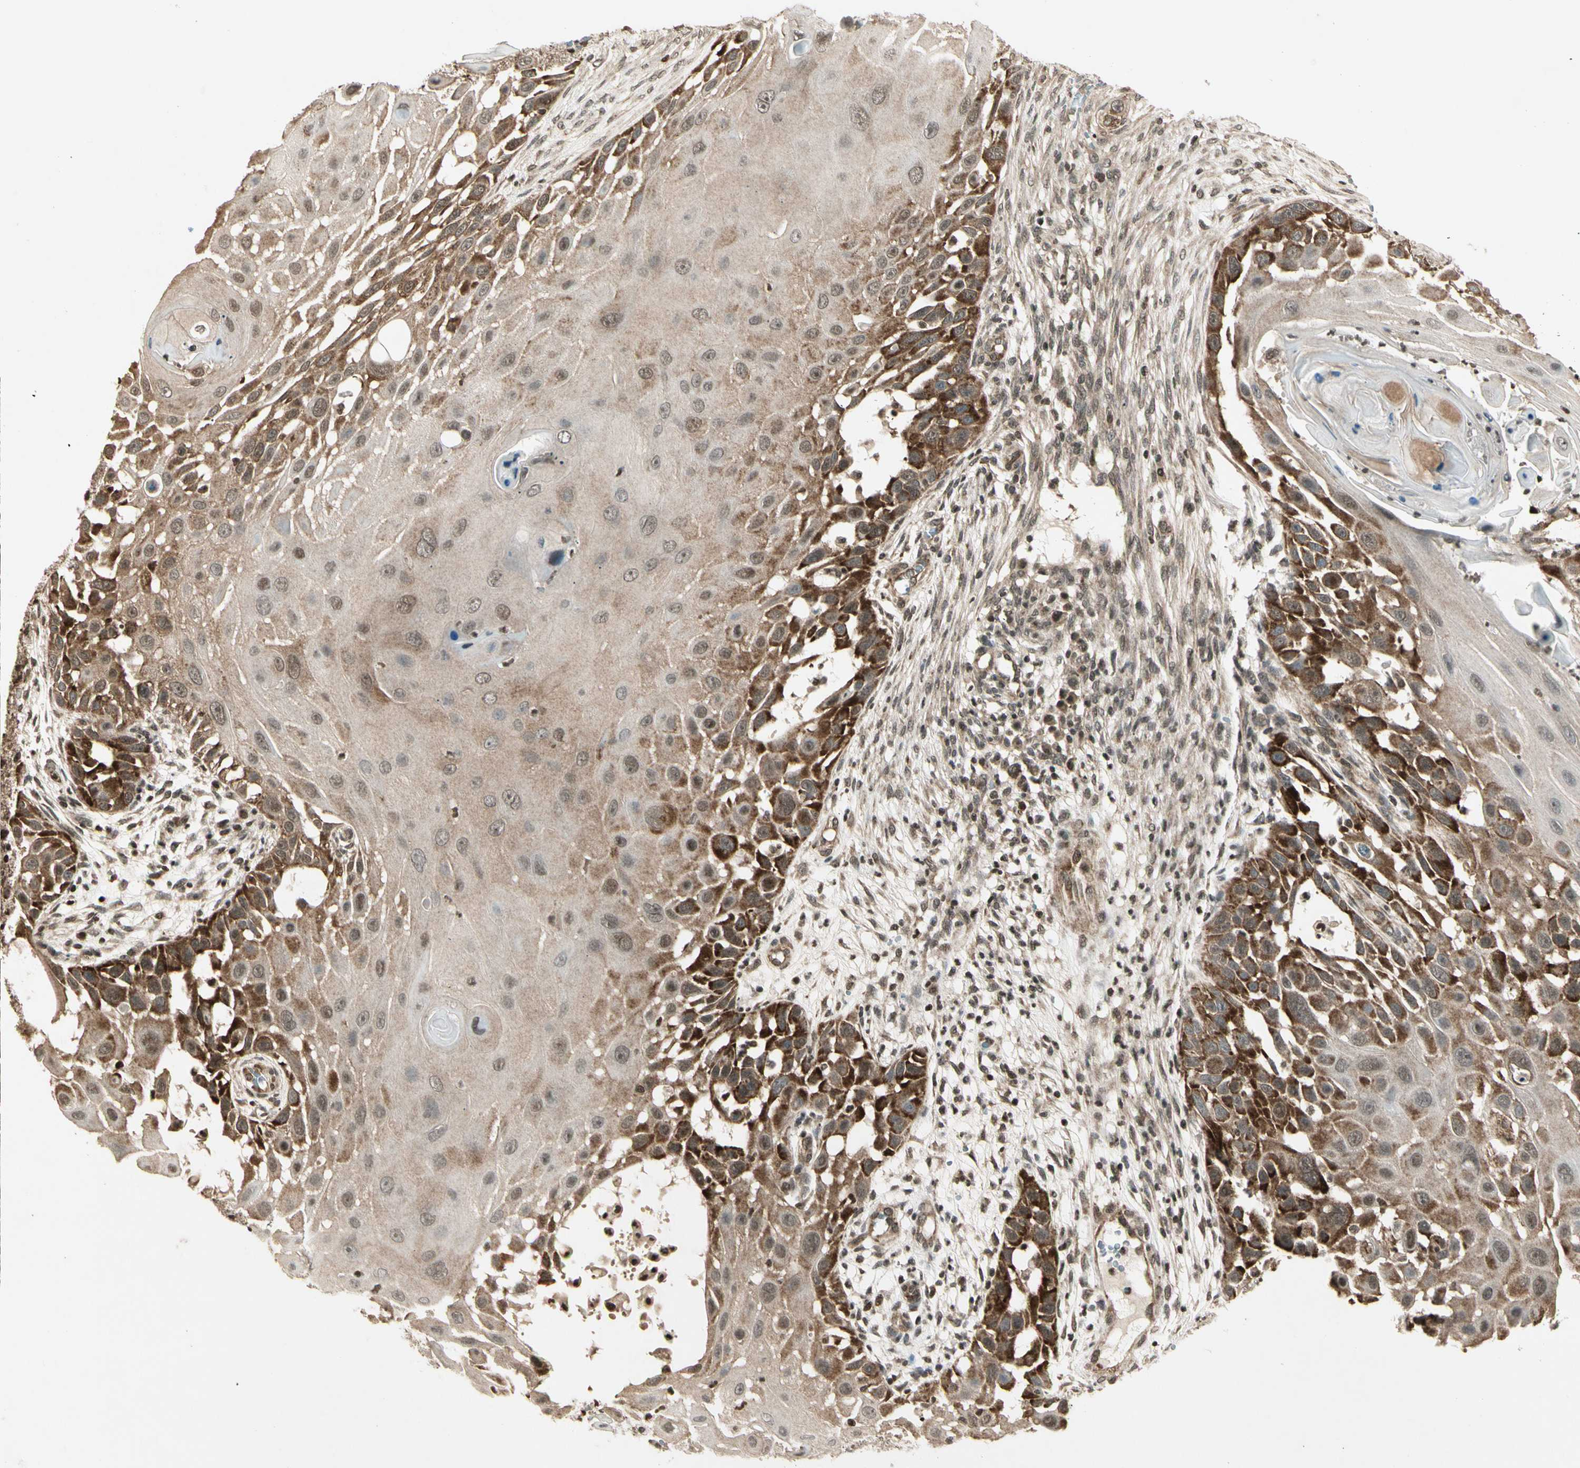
{"staining": {"intensity": "strong", "quantity": "25%-75%", "location": "cytoplasmic/membranous"}, "tissue": "skin cancer", "cell_type": "Tumor cells", "image_type": "cancer", "snomed": [{"axis": "morphology", "description": "Squamous cell carcinoma, NOS"}, {"axis": "topography", "description": "Skin"}], "caption": "A brown stain shows strong cytoplasmic/membranous staining of a protein in human skin cancer tumor cells.", "gene": "SMN2", "patient": {"sex": "female", "age": 44}}